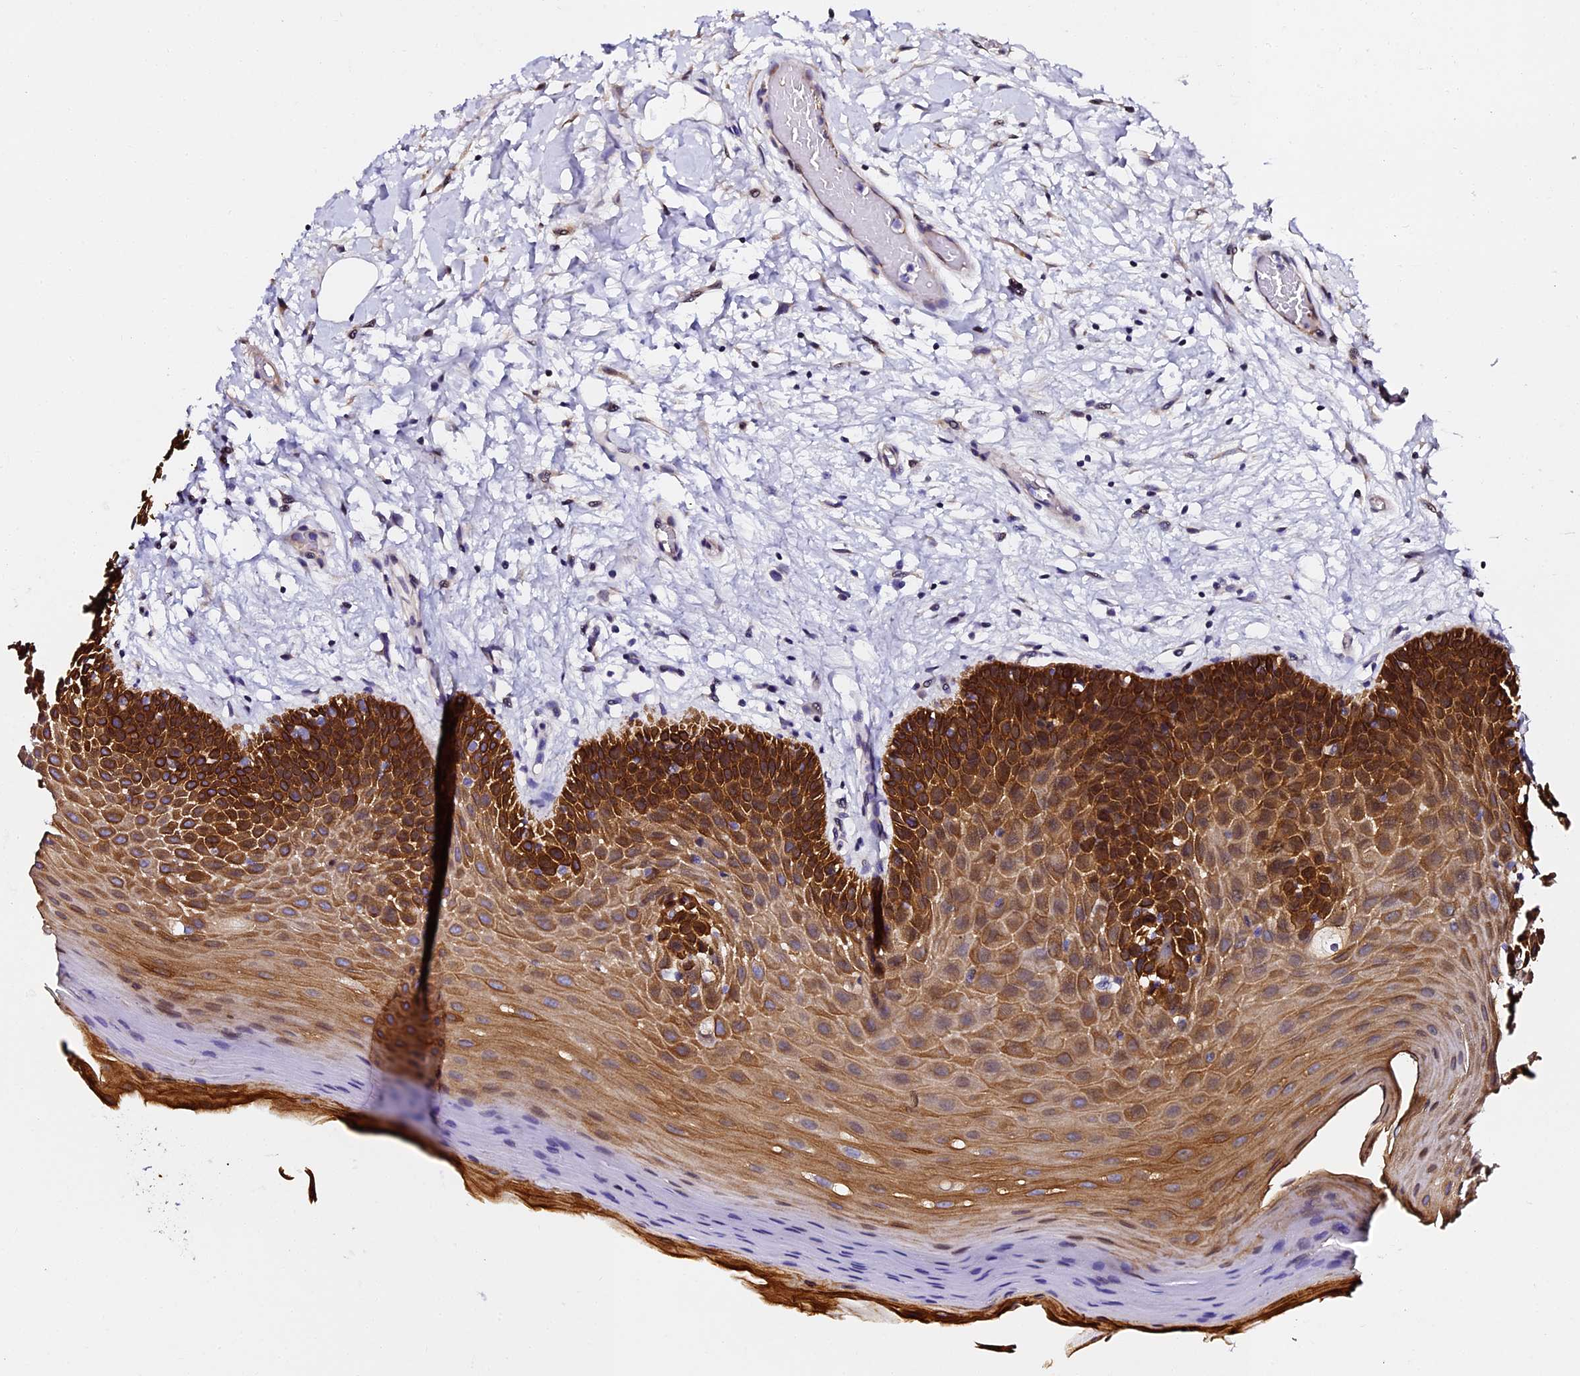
{"staining": {"intensity": "strong", "quantity": "25%-75%", "location": "cytoplasmic/membranous"}, "tissue": "oral mucosa", "cell_type": "Squamous epithelial cells", "image_type": "normal", "snomed": [{"axis": "morphology", "description": "Normal tissue, NOS"}, {"axis": "topography", "description": "Oral tissue"}, {"axis": "topography", "description": "Tounge, NOS"}], "caption": "High-power microscopy captured an immunohistochemistry image of unremarkable oral mucosa, revealing strong cytoplasmic/membranous positivity in about 25%-75% of squamous epithelial cells. Nuclei are stained in blue.", "gene": "GPN3", "patient": {"sex": "male", "age": 47}}